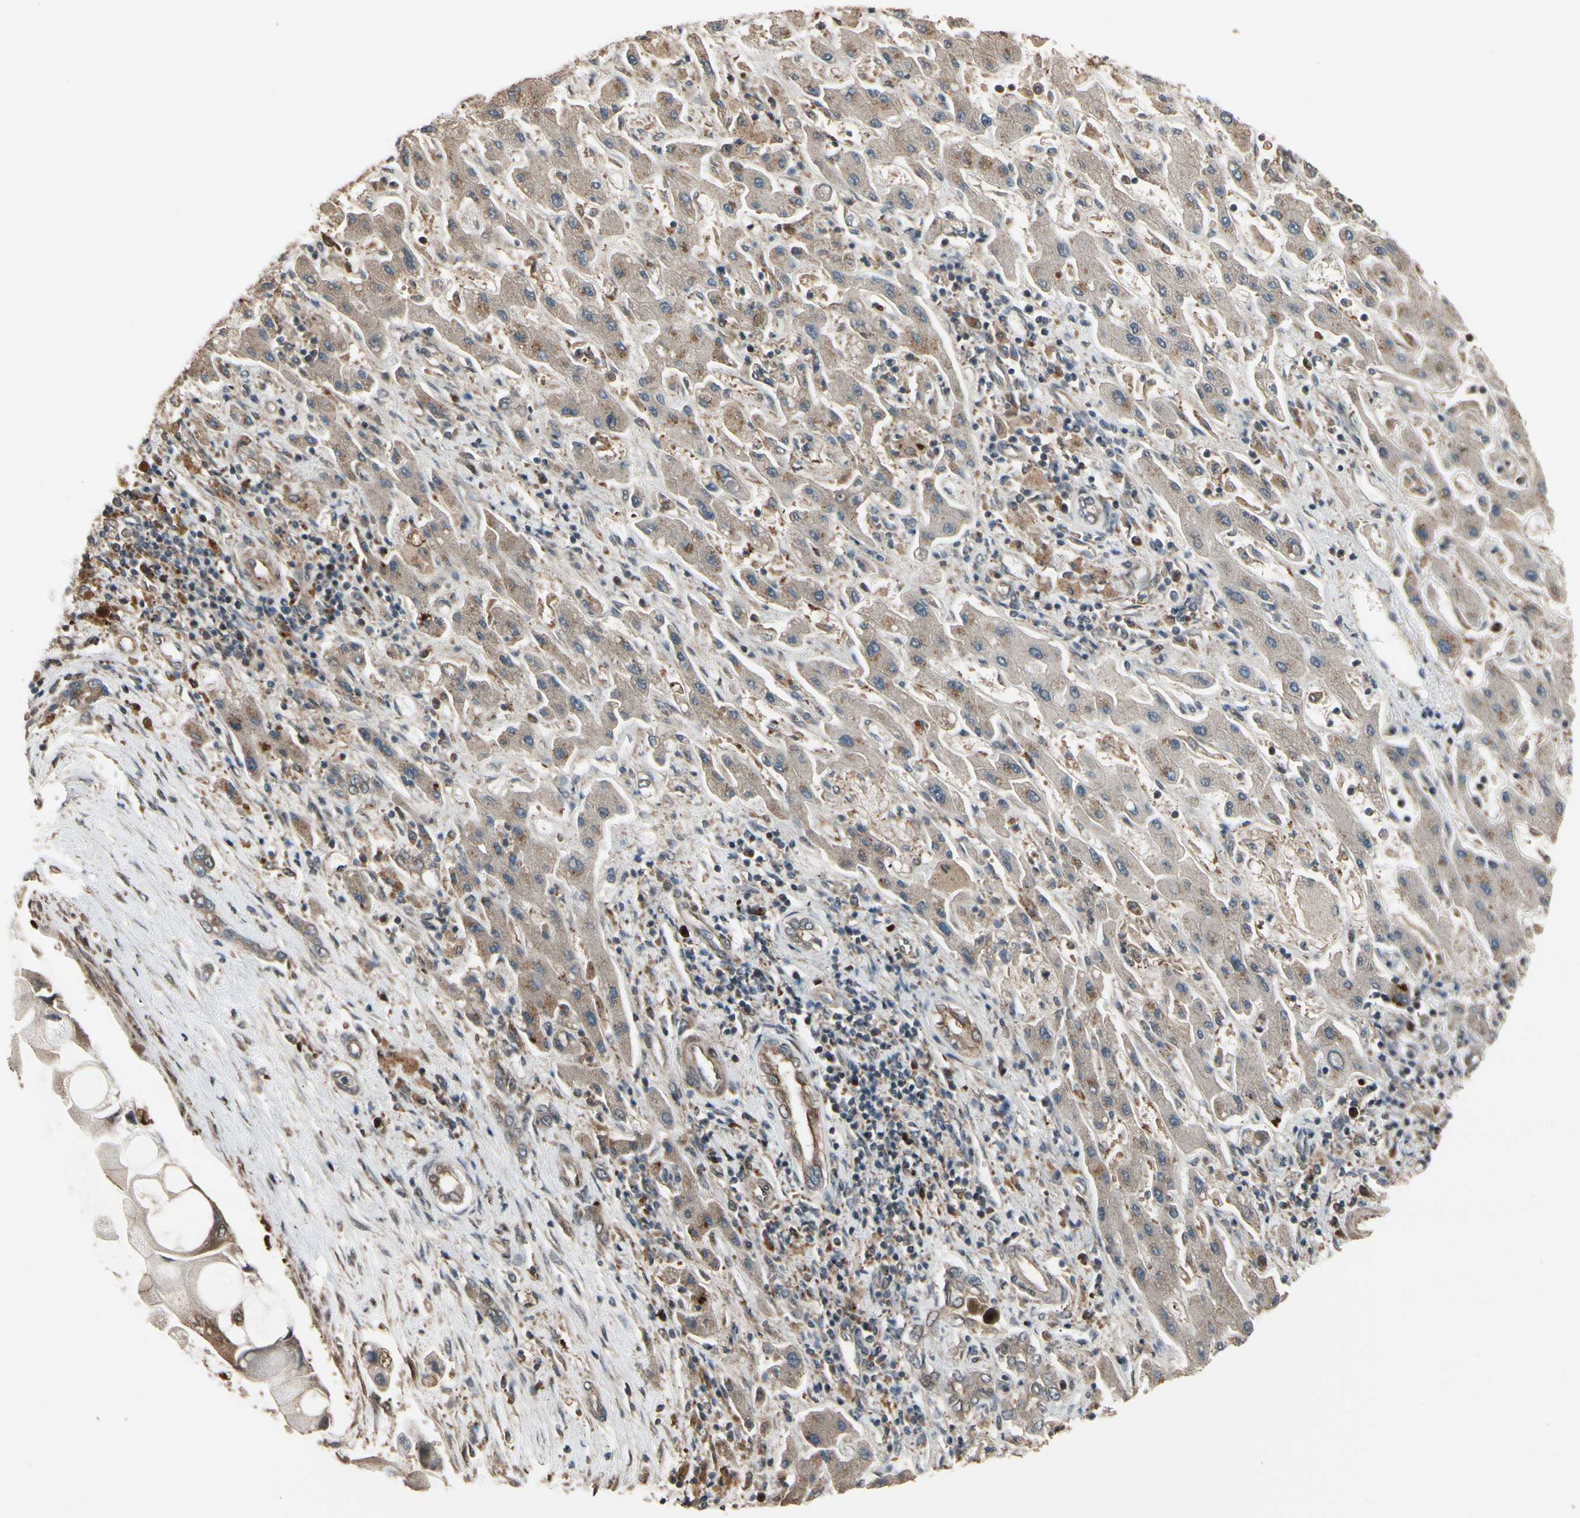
{"staining": {"intensity": "weak", "quantity": ">75%", "location": "cytoplasmic/membranous"}, "tissue": "liver cancer", "cell_type": "Tumor cells", "image_type": "cancer", "snomed": [{"axis": "morphology", "description": "Cholangiocarcinoma"}, {"axis": "topography", "description": "Liver"}], "caption": "Immunohistochemistry (IHC) histopathology image of neoplastic tissue: human cholangiocarcinoma (liver) stained using immunohistochemistry (IHC) demonstrates low levels of weak protein expression localized specifically in the cytoplasmic/membranous of tumor cells, appearing as a cytoplasmic/membranous brown color.", "gene": "CSF1R", "patient": {"sex": "male", "age": 50}}